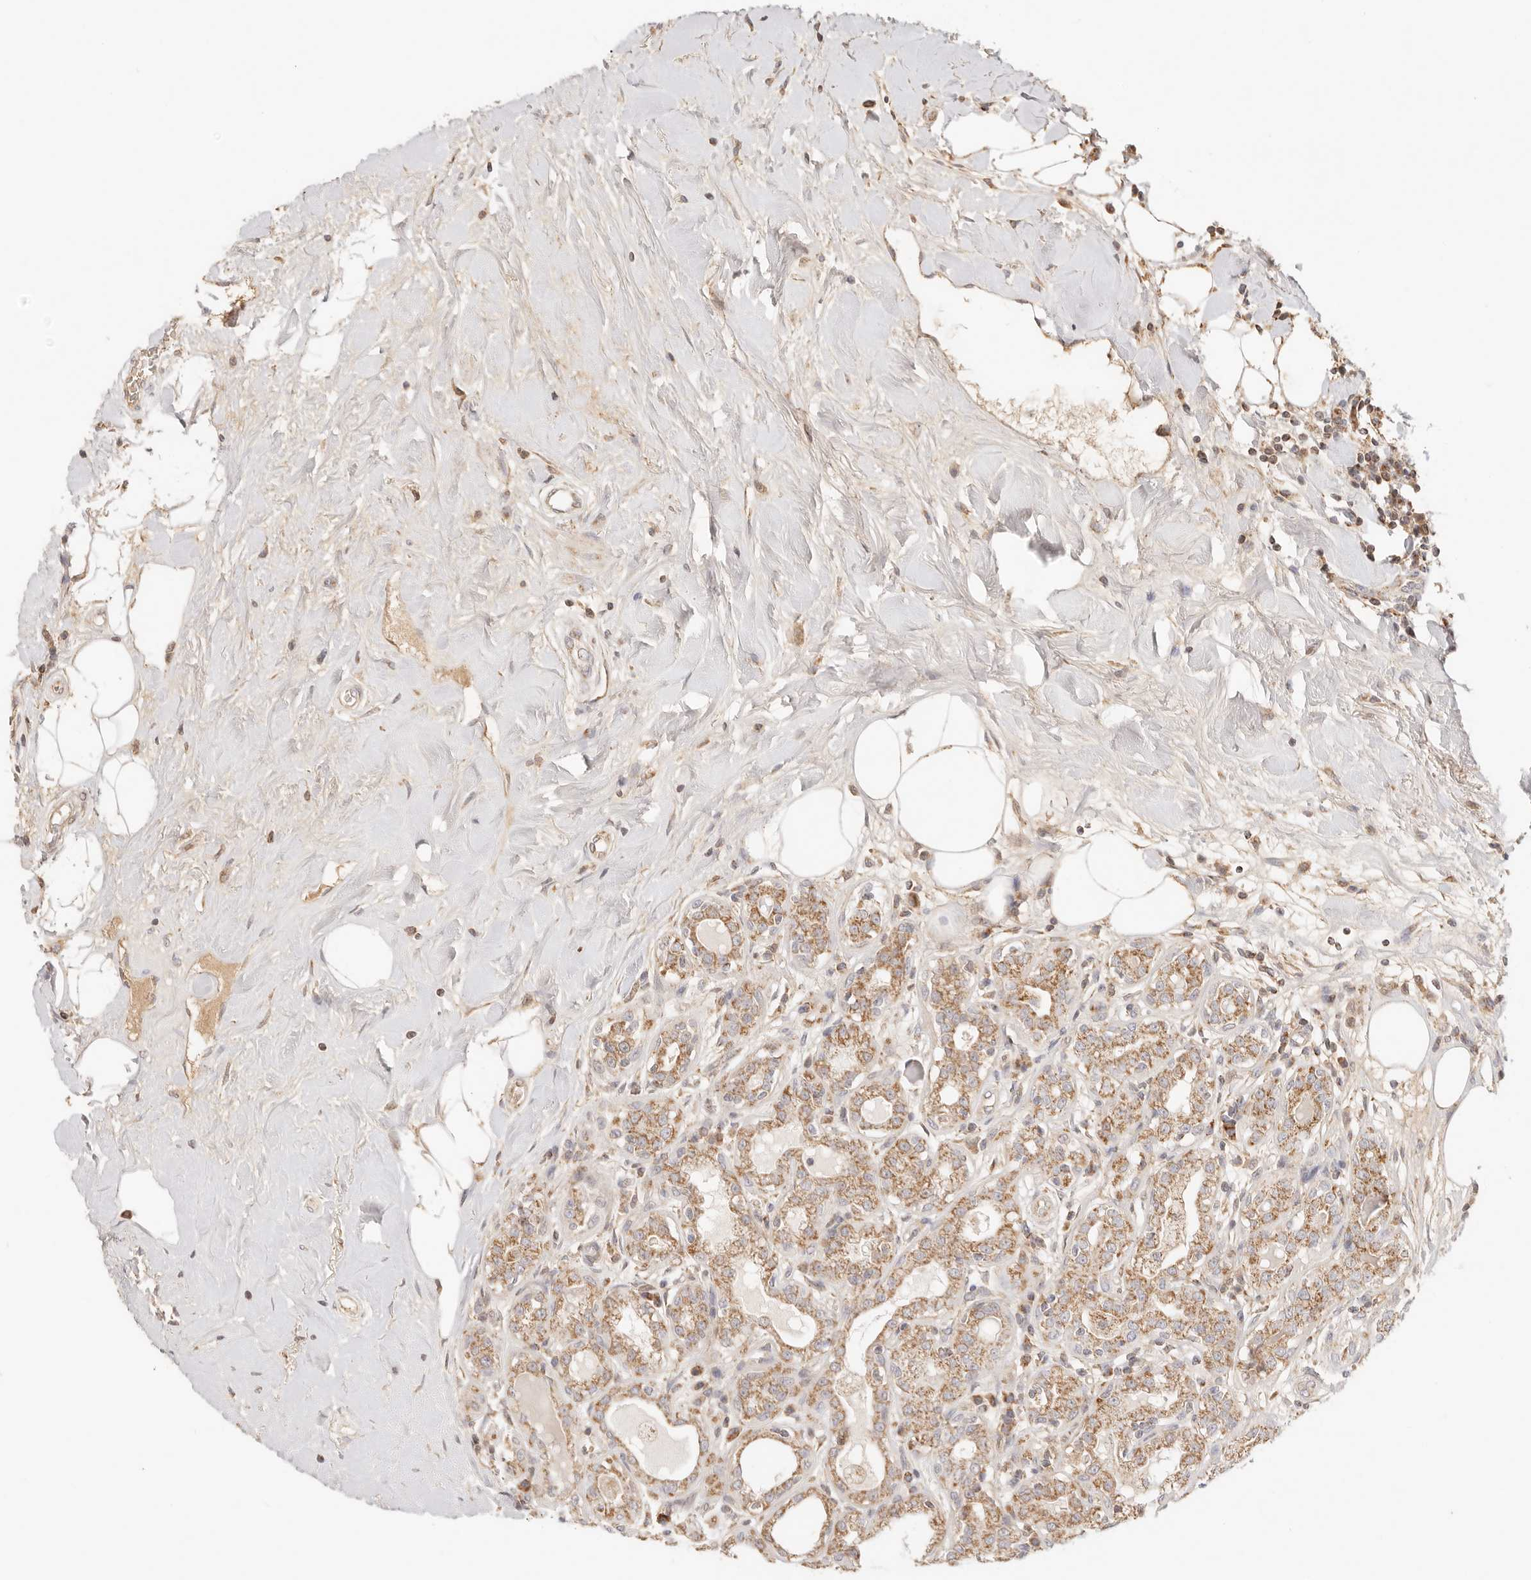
{"staining": {"intensity": "moderate", "quantity": ">75%", "location": "cytoplasmic/membranous"}, "tissue": "breast cancer", "cell_type": "Tumor cells", "image_type": "cancer", "snomed": [{"axis": "morphology", "description": "Duct carcinoma"}, {"axis": "topography", "description": "Breast"}], "caption": "Moderate cytoplasmic/membranous protein staining is present in approximately >75% of tumor cells in intraductal carcinoma (breast).", "gene": "COA6", "patient": {"sex": "female", "age": 27}}